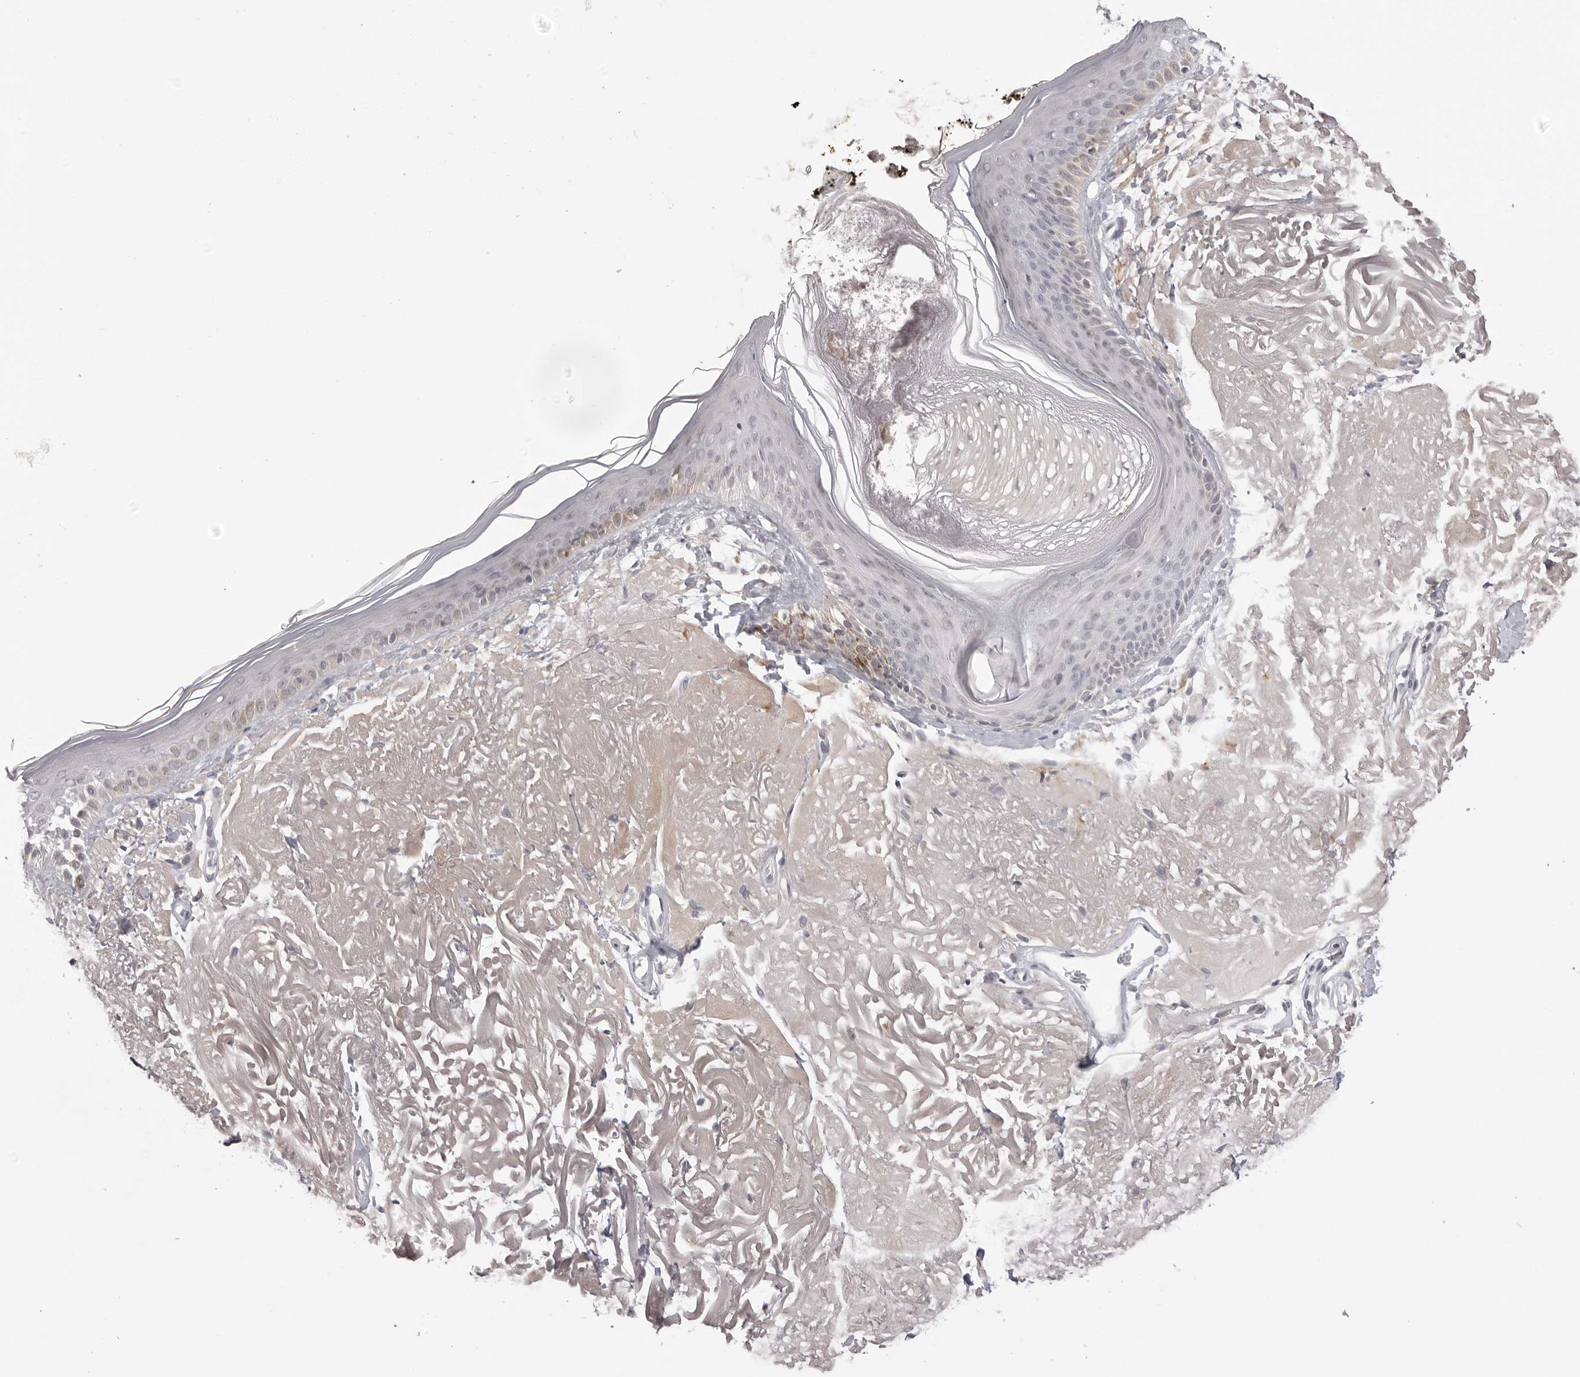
{"staining": {"intensity": "negative", "quantity": "none", "location": "none"}, "tissue": "skin", "cell_type": "Fibroblasts", "image_type": "normal", "snomed": [{"axis": "morphology", "description": "Normal tissue, NOS"}, {"axis": "topography", "description": "Skin"}, {"axis": "topography", "description": "Skeletal muscle"}], "caption": "High power microscopy image of an immunohistochemistry (IHC) photomicrograph of normal skin, revealing no significant positivity in fibroblasts.", "gene": "ACP6", "patient": {"sex": "male", "age": 83}}